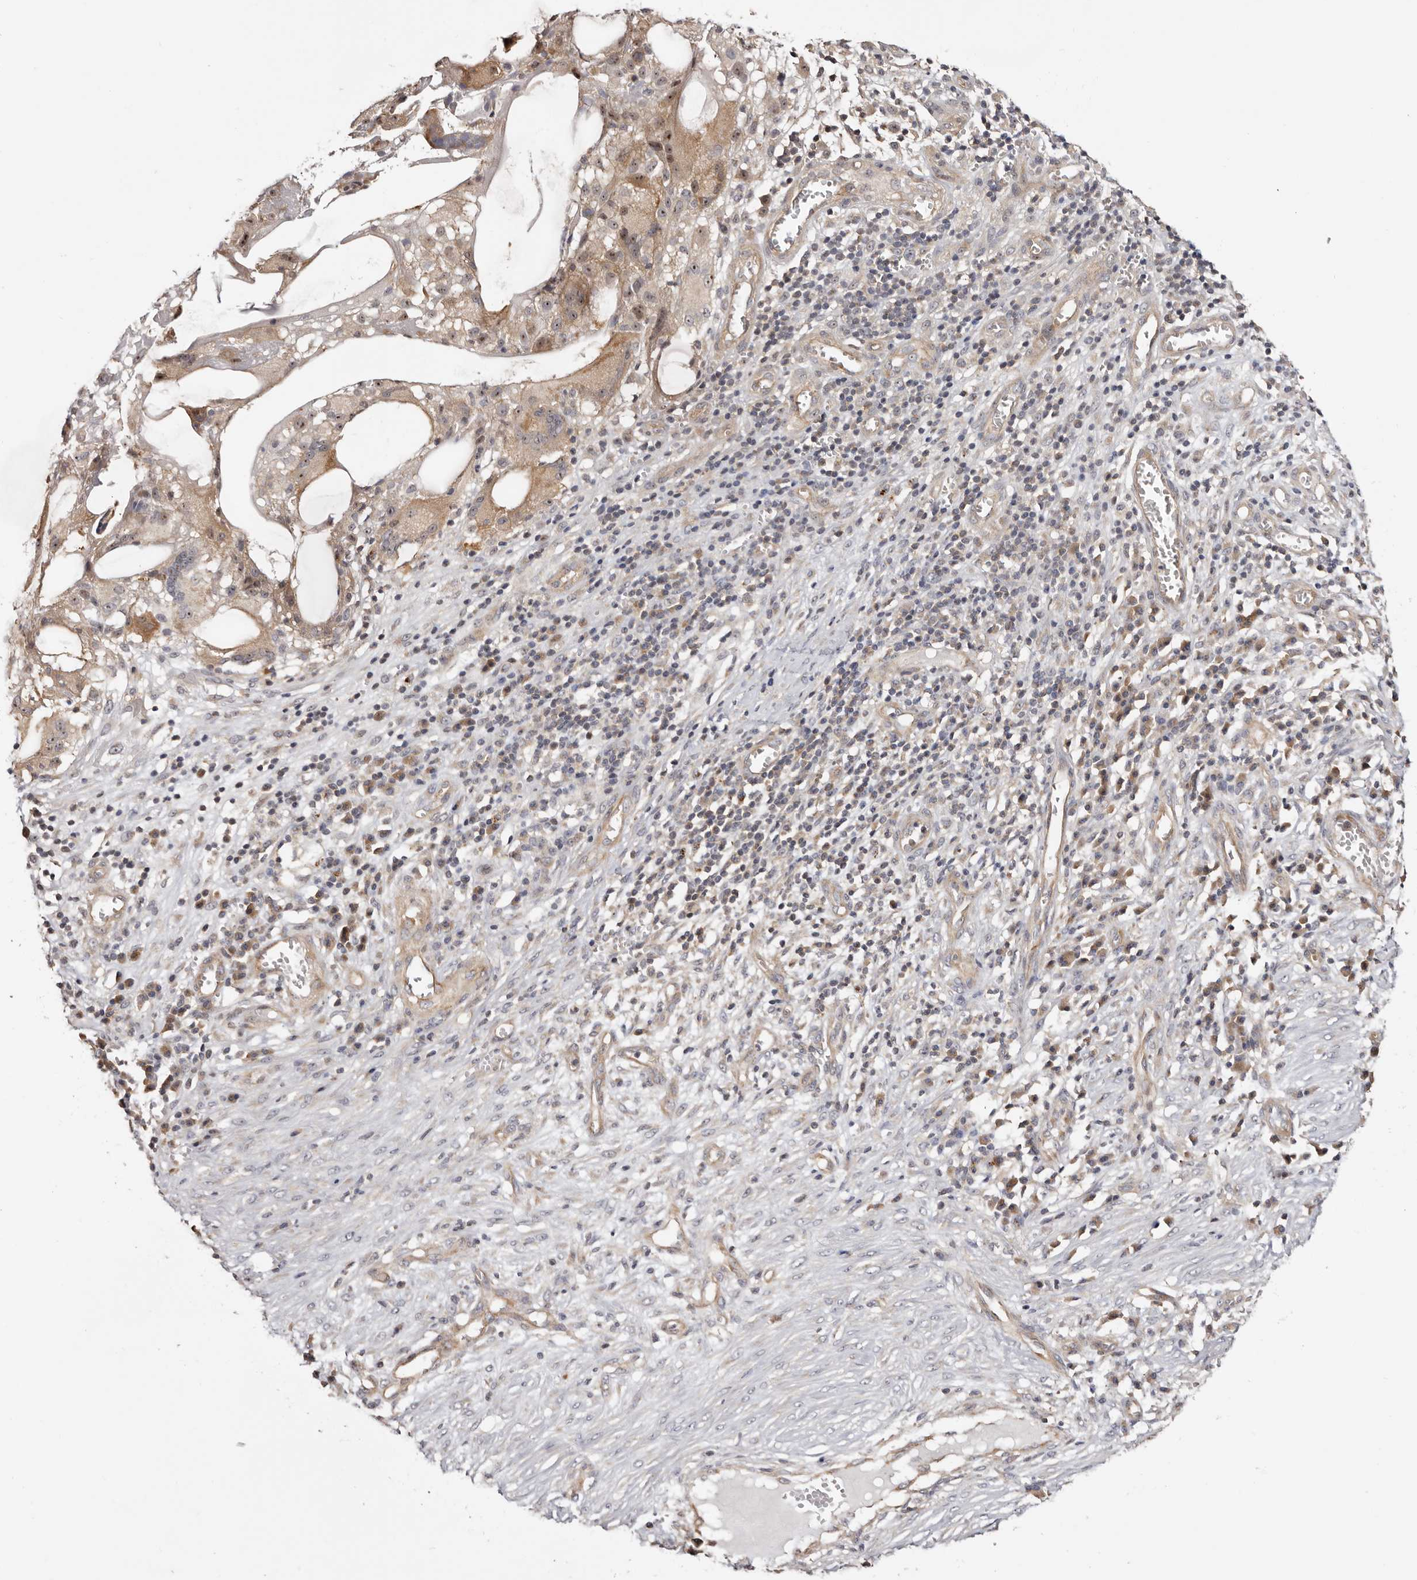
{"staining": {"intensity": "moderate", "quantity": "<25%", "location": "cytoplasmic/membranous,nuclear"}, "tissue": "skin cancer", "cell_type": "Tumor cells", "image_type": "cancer", "snomed": [{"axis": "morphology", "description": "Basal cell carcinoma"}, {"axis": "topography", "description": "Skin"}], "caption": "This is an image of immunohistochemistry (IHC) staining of skin cancer, which shows moderate positivity in the cytoplasmic/membranous and nuclear of tumor cells.", "gene": "PANK4", "patient": {"sex": "female", "age": 64}}